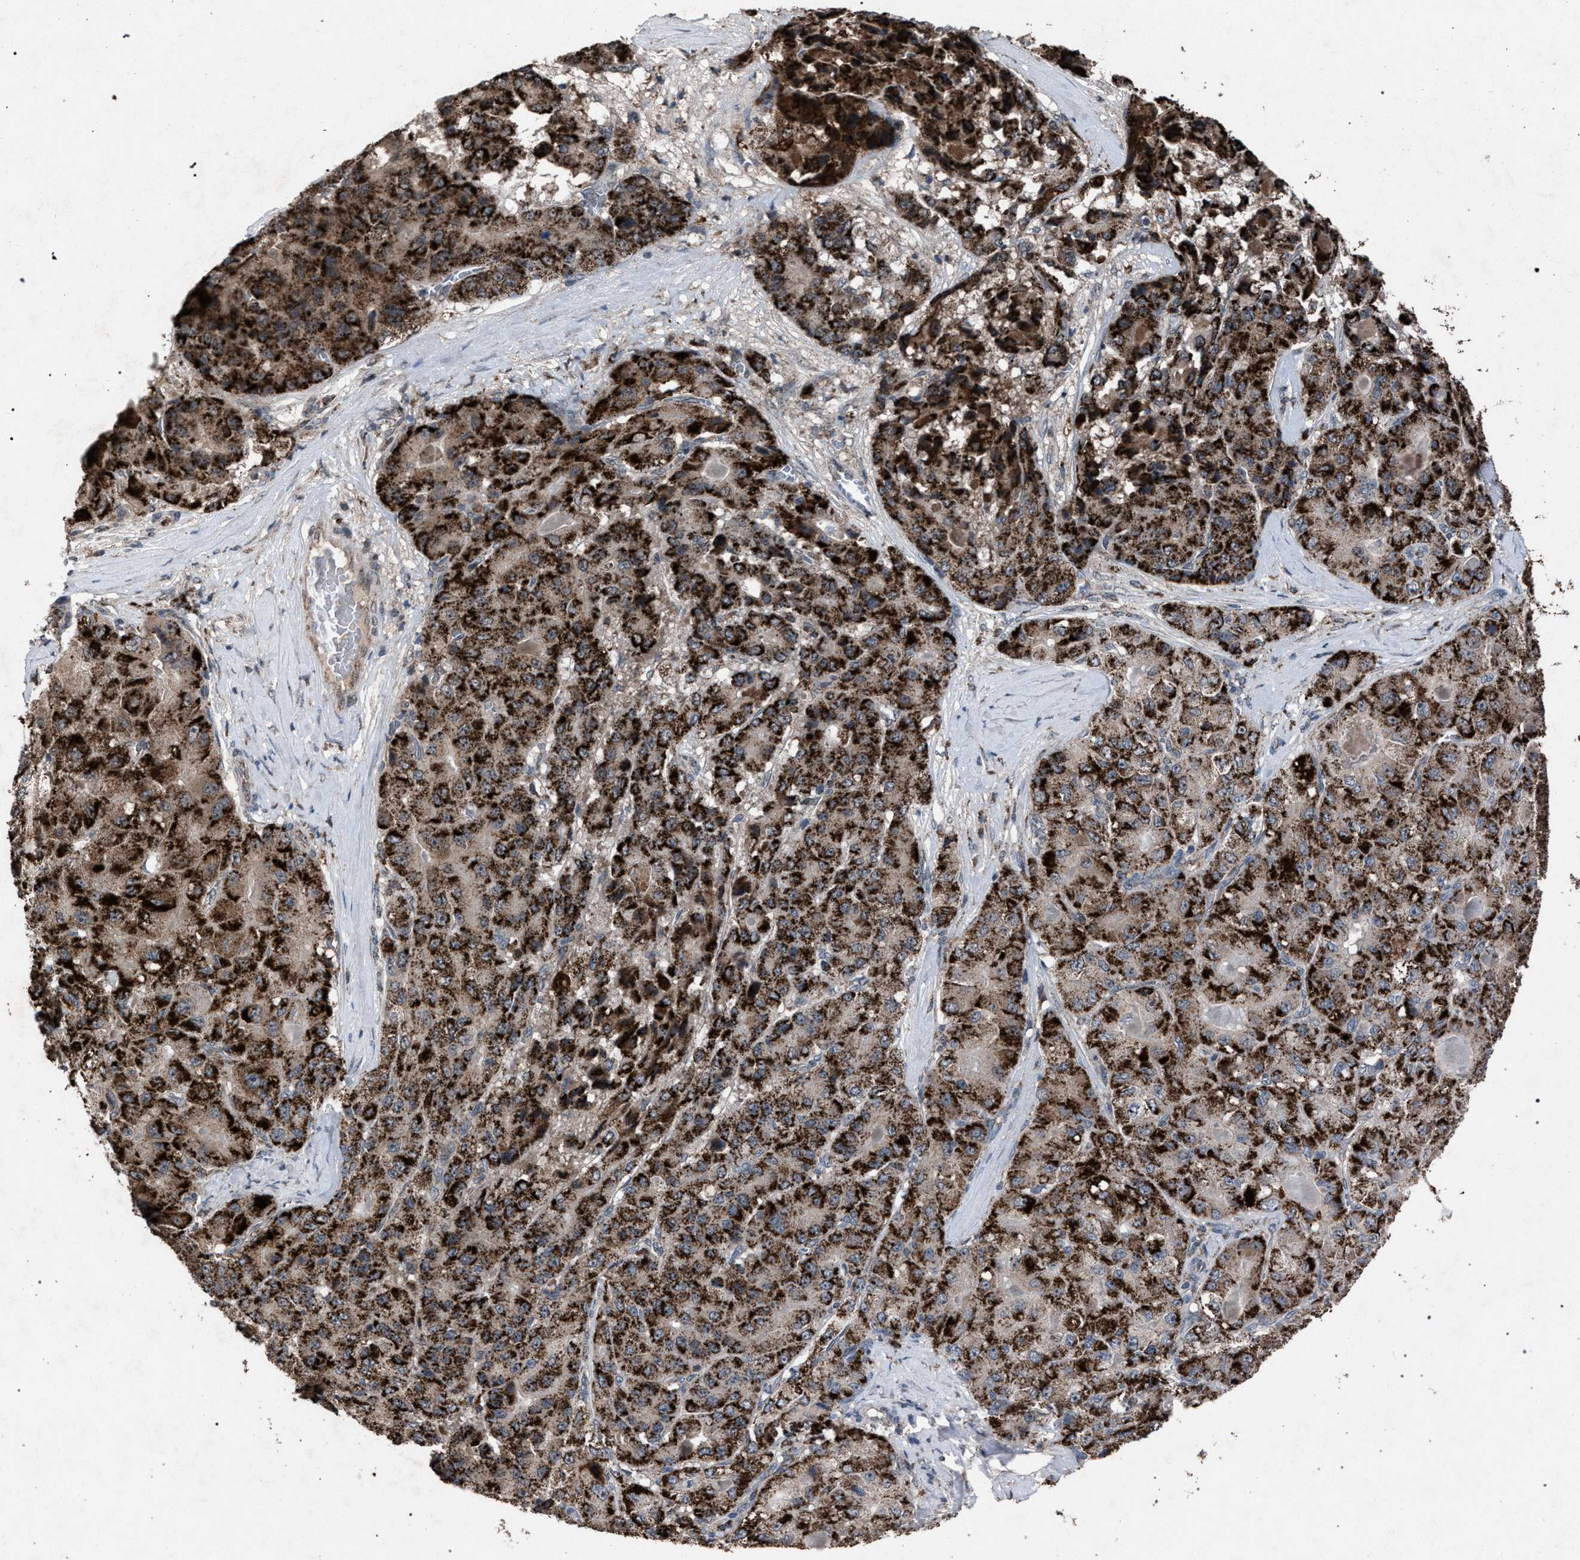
{"staining": {"intensity": "strong", "quantity": ">75%", "location": "cytoplasmic/membranous"}, "tissue": "liver cancer", "cell_type": "Tumor cells", "image_type": "cancer", "snomed": [{"axis": "morphology", "description": "Carcinoma, Hepatocellular, NOS"}, {"axis": "topography", "description": "Liver"}], "caption": "DAB immunohistochemical staining of human liver cancer (hepatocellular carcinoma) shows strong cytoplasmic/membranous protein positivity in approximately >75% of tumor cells.", "gene": "HSD17B4", "patient": {"sex": "male", "age": 80}}